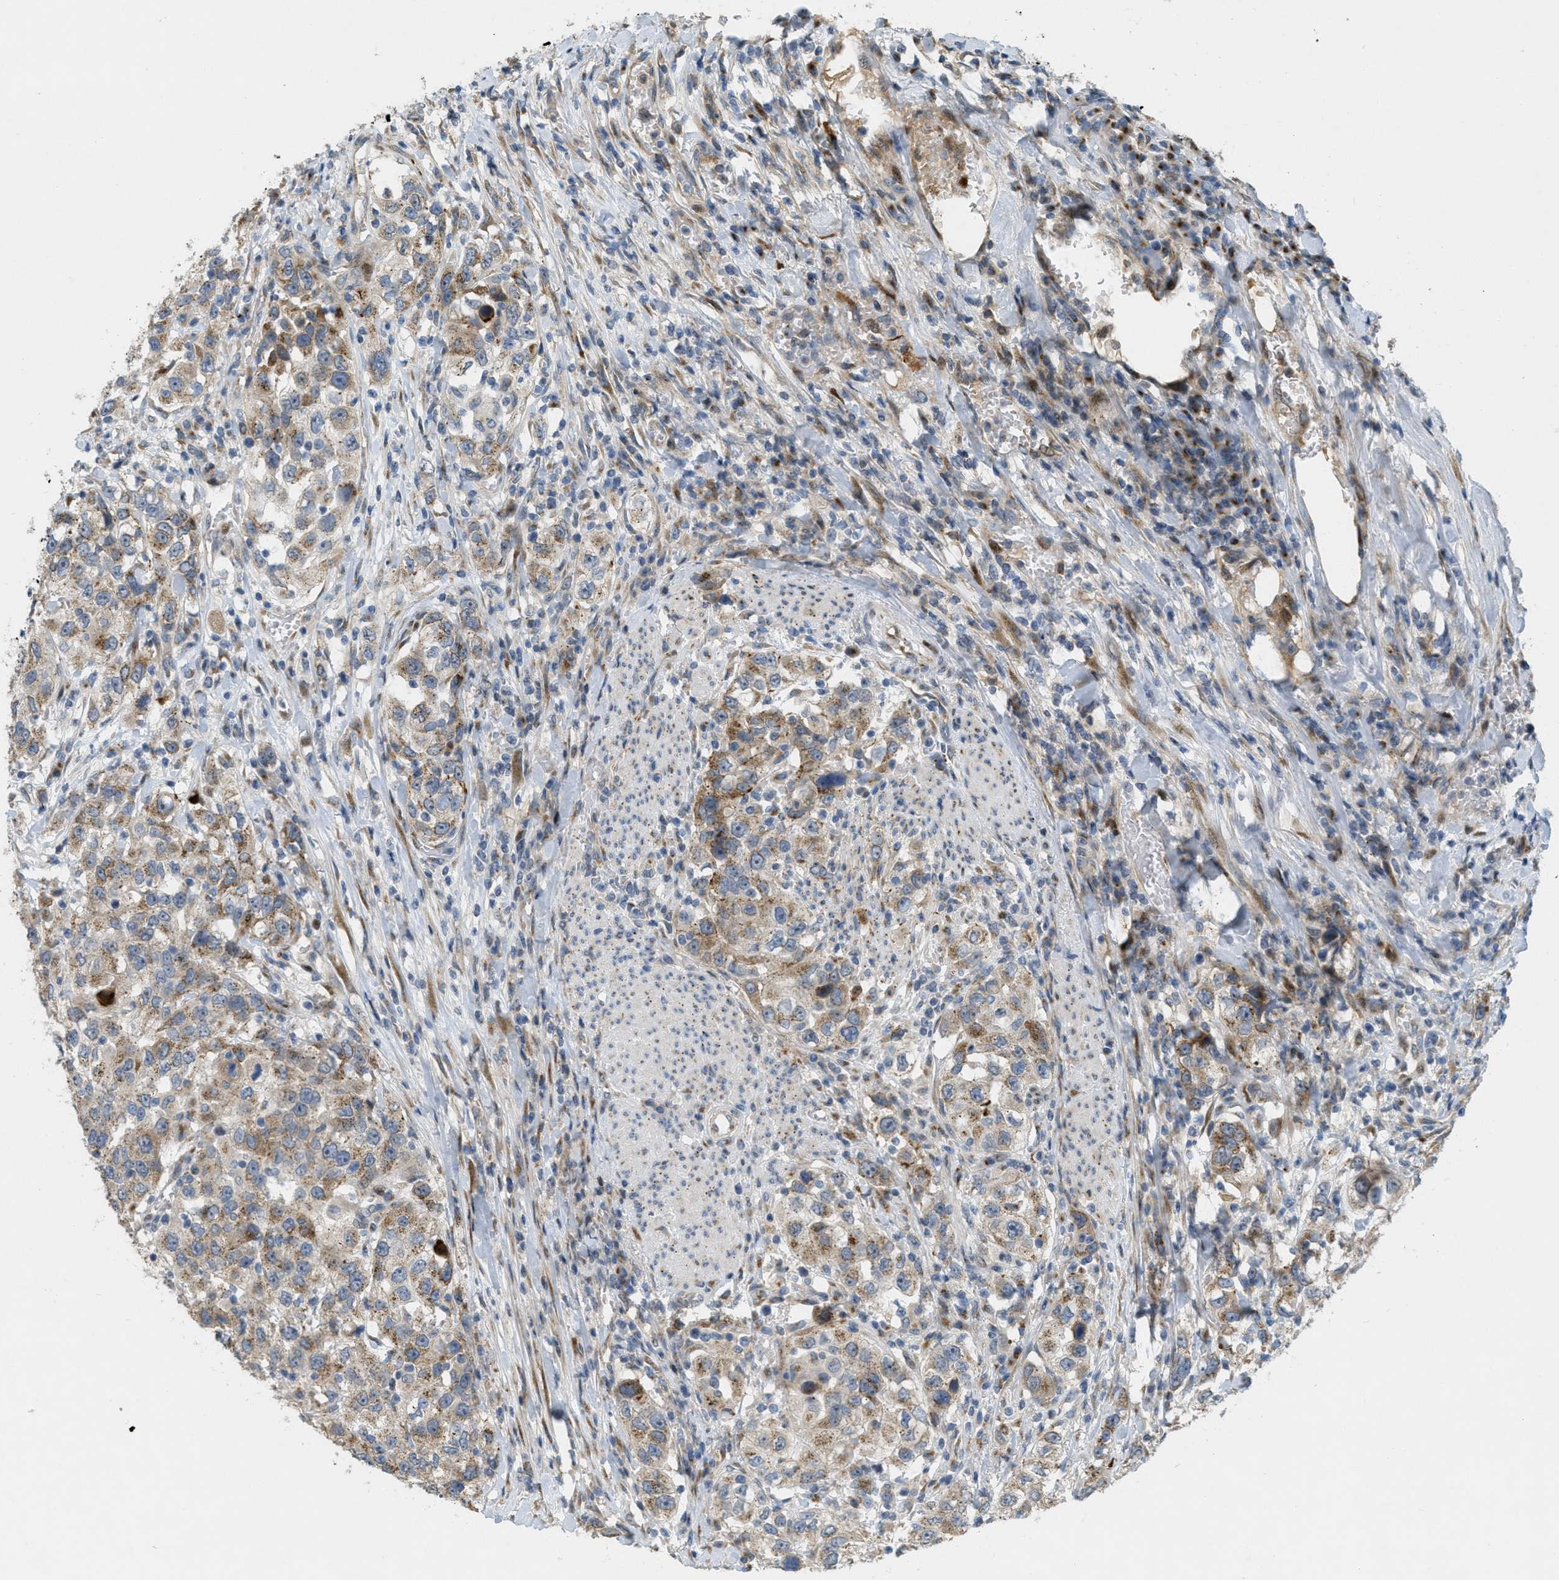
{"staining": {"intensity": "moderate", "quantity": ">75%", "location": "cytoplasmic/membranous"}, "tissue": "urothelial cancer", "cell_type": "Tumor cells", "image_type": "cancer", "snomed": [{"axis": "morphology", "description": "Urothelial carcinoma, High grade"}, {"axis": "topography", "description": "Urinary bladder"}], "caption": "Approximately >75% of tumor cells in human urothelial cancer exhibit moderate cytoplasmic/membranous protein expression as visualized by brown immunohistochemical staining.", "gene": "ZFPL1", "patient": {"sex": "female", "age": 80}}